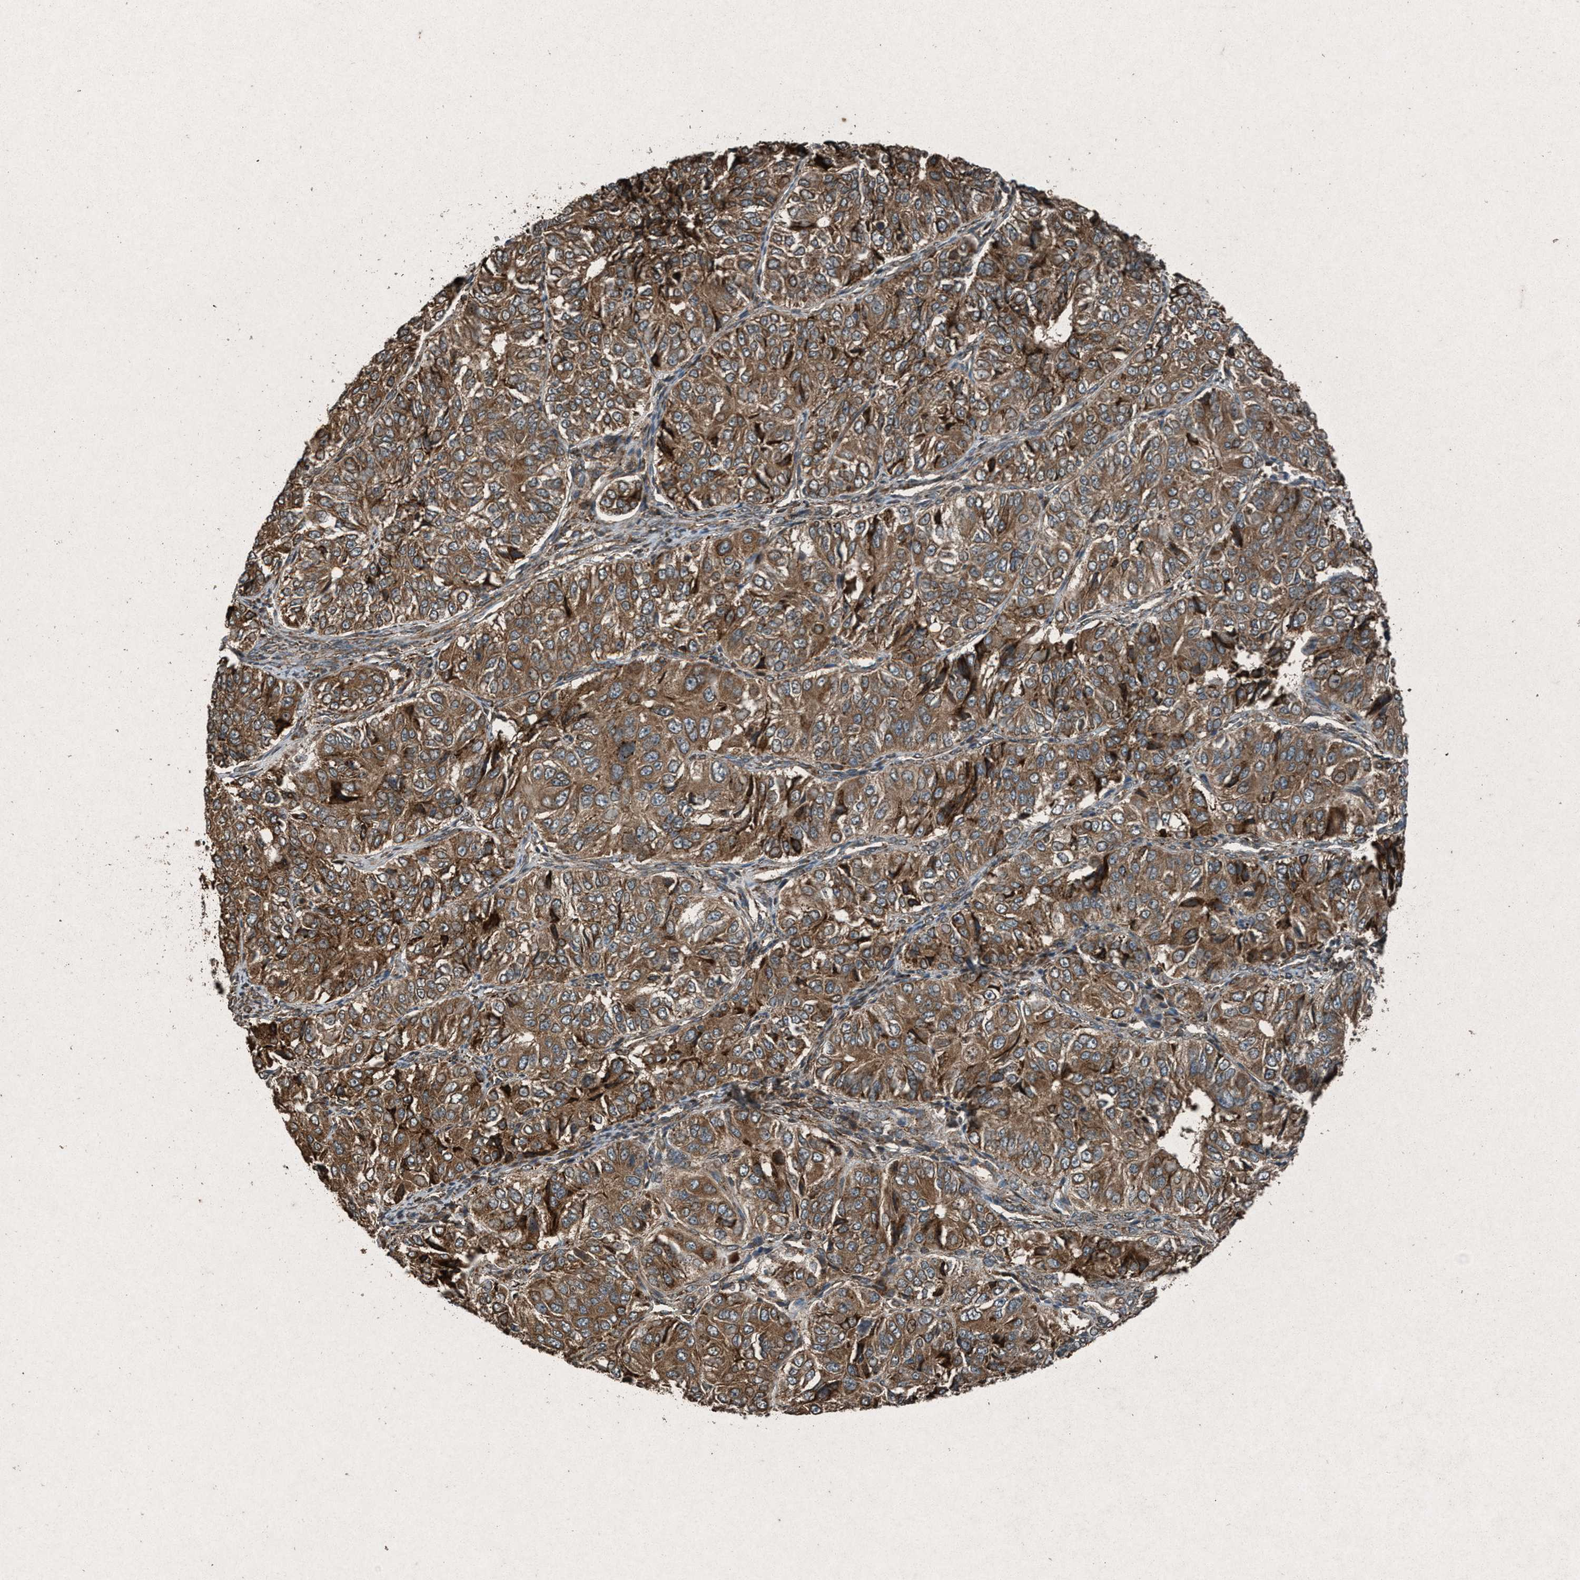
{"staining": {"intensity": "moderate", "quantity": ">75%", "location": "cytoplasmic/membranous"}, "tissue": "ovarian cancer", "cell_type": "Tumor cells", "image_type": "cancer", "snomed": [{"axis": "morphology", "description": "Carcinoma, endometroid"}, {"axis": "topography", "description": "Ovary"}], "caption": "Ovarian cancer tissue displays moderate cytoplasmic/membranous staining in about >75% of tumor cells, visualized by immunohistochemistry.", "gene": "CALR", "patient": {"sex": "female", "age": 51}}